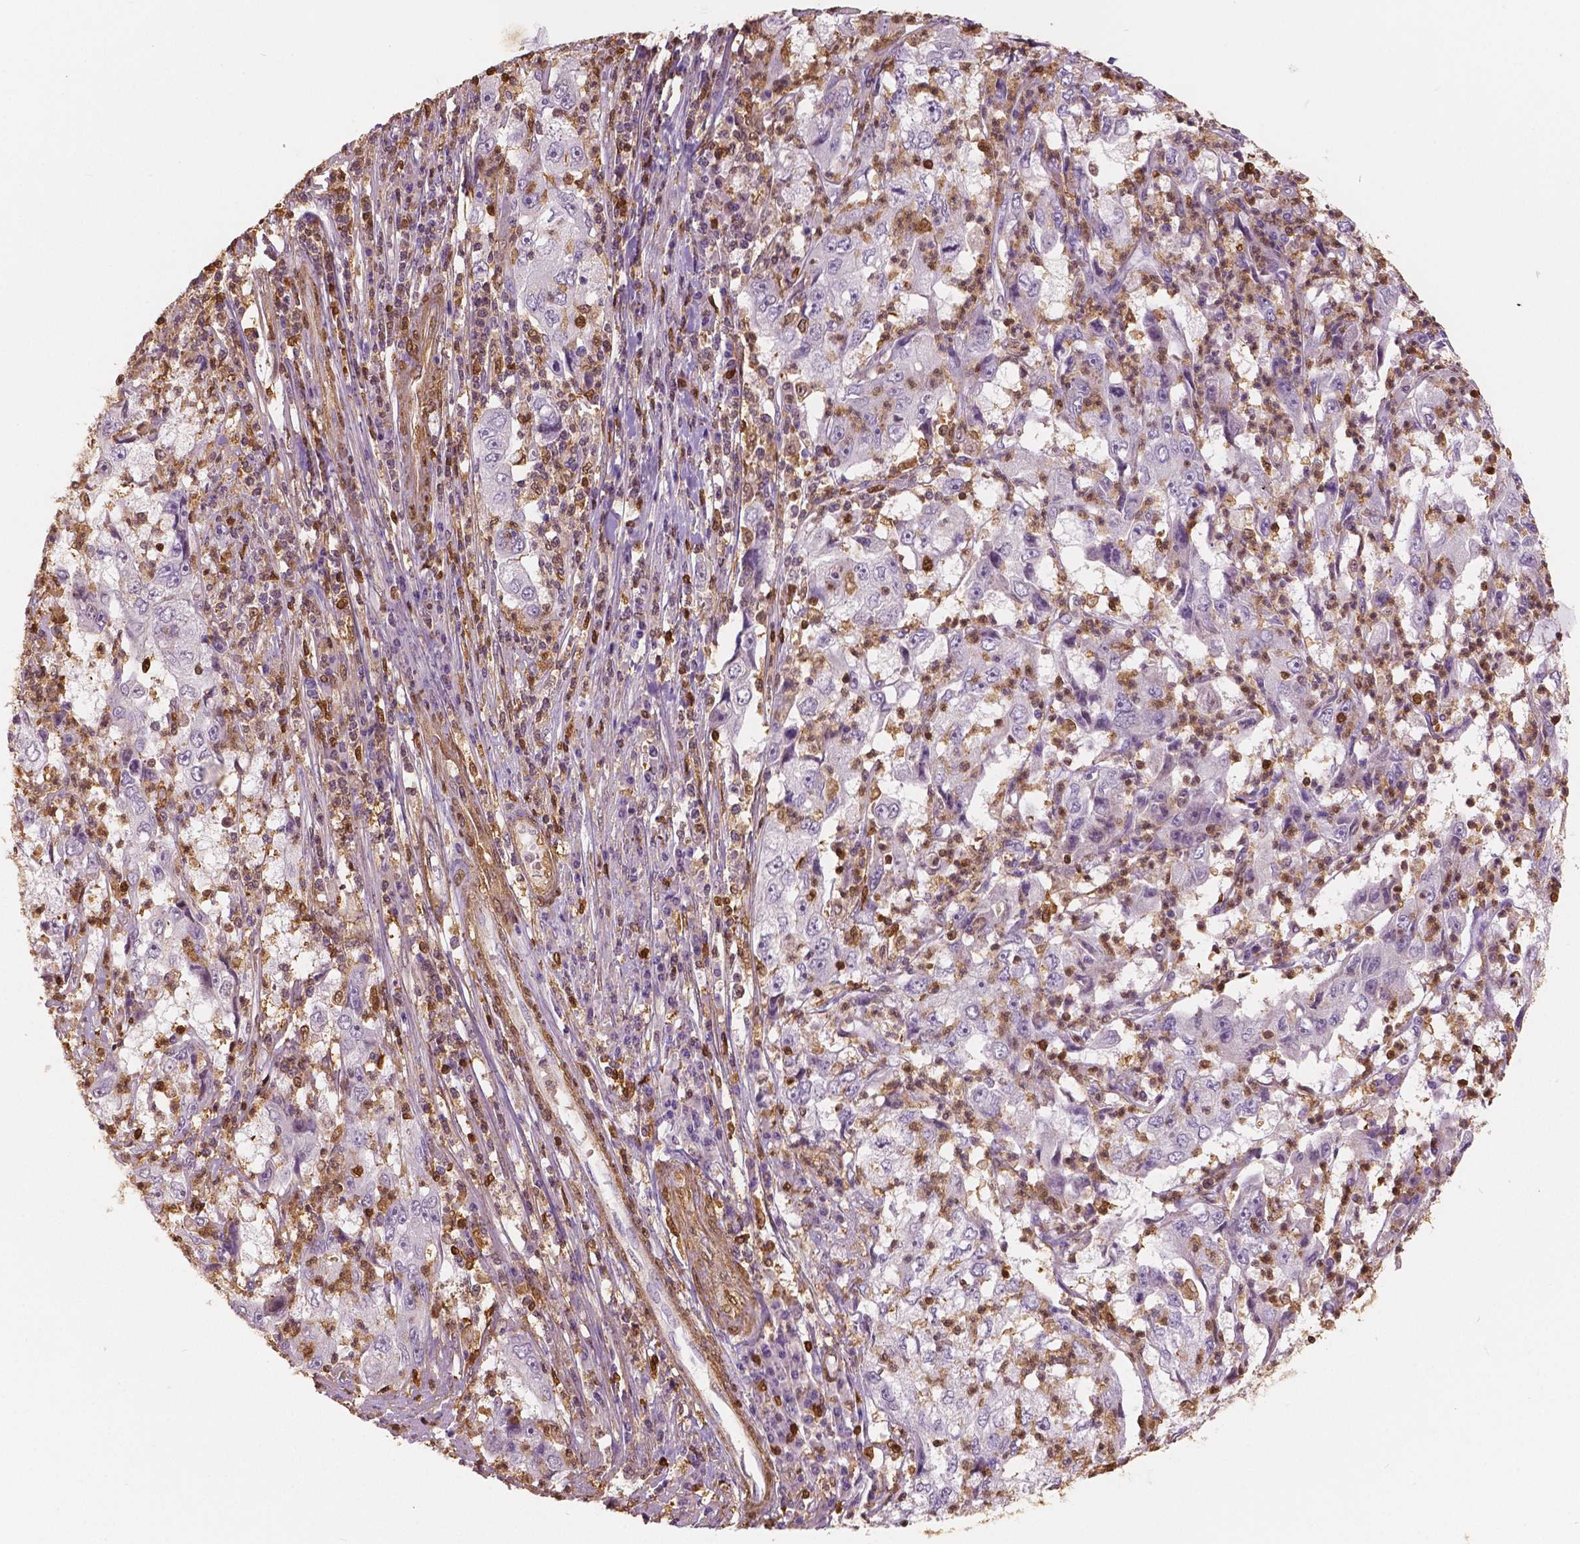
{"staining": {"intensity": "negative", "quantity": "none", "location": "none"}, "tissue": "cervical cancer", "cell_type": "Tumor cells", "image_type": "cancer", "snomed": [{"axis": "morphology", "description": "Squamous cell carcinoma, NOS"}, {"axis": "topography", "description": "Cervix"}], "caption": "DAB (3,3'-diaminobenzidine) immunohistochemical staining of cervical cancer reveals no significant staining in tumor cells.", "gene": "S100A4", "patient": {"sex": "female", "age": 36}}